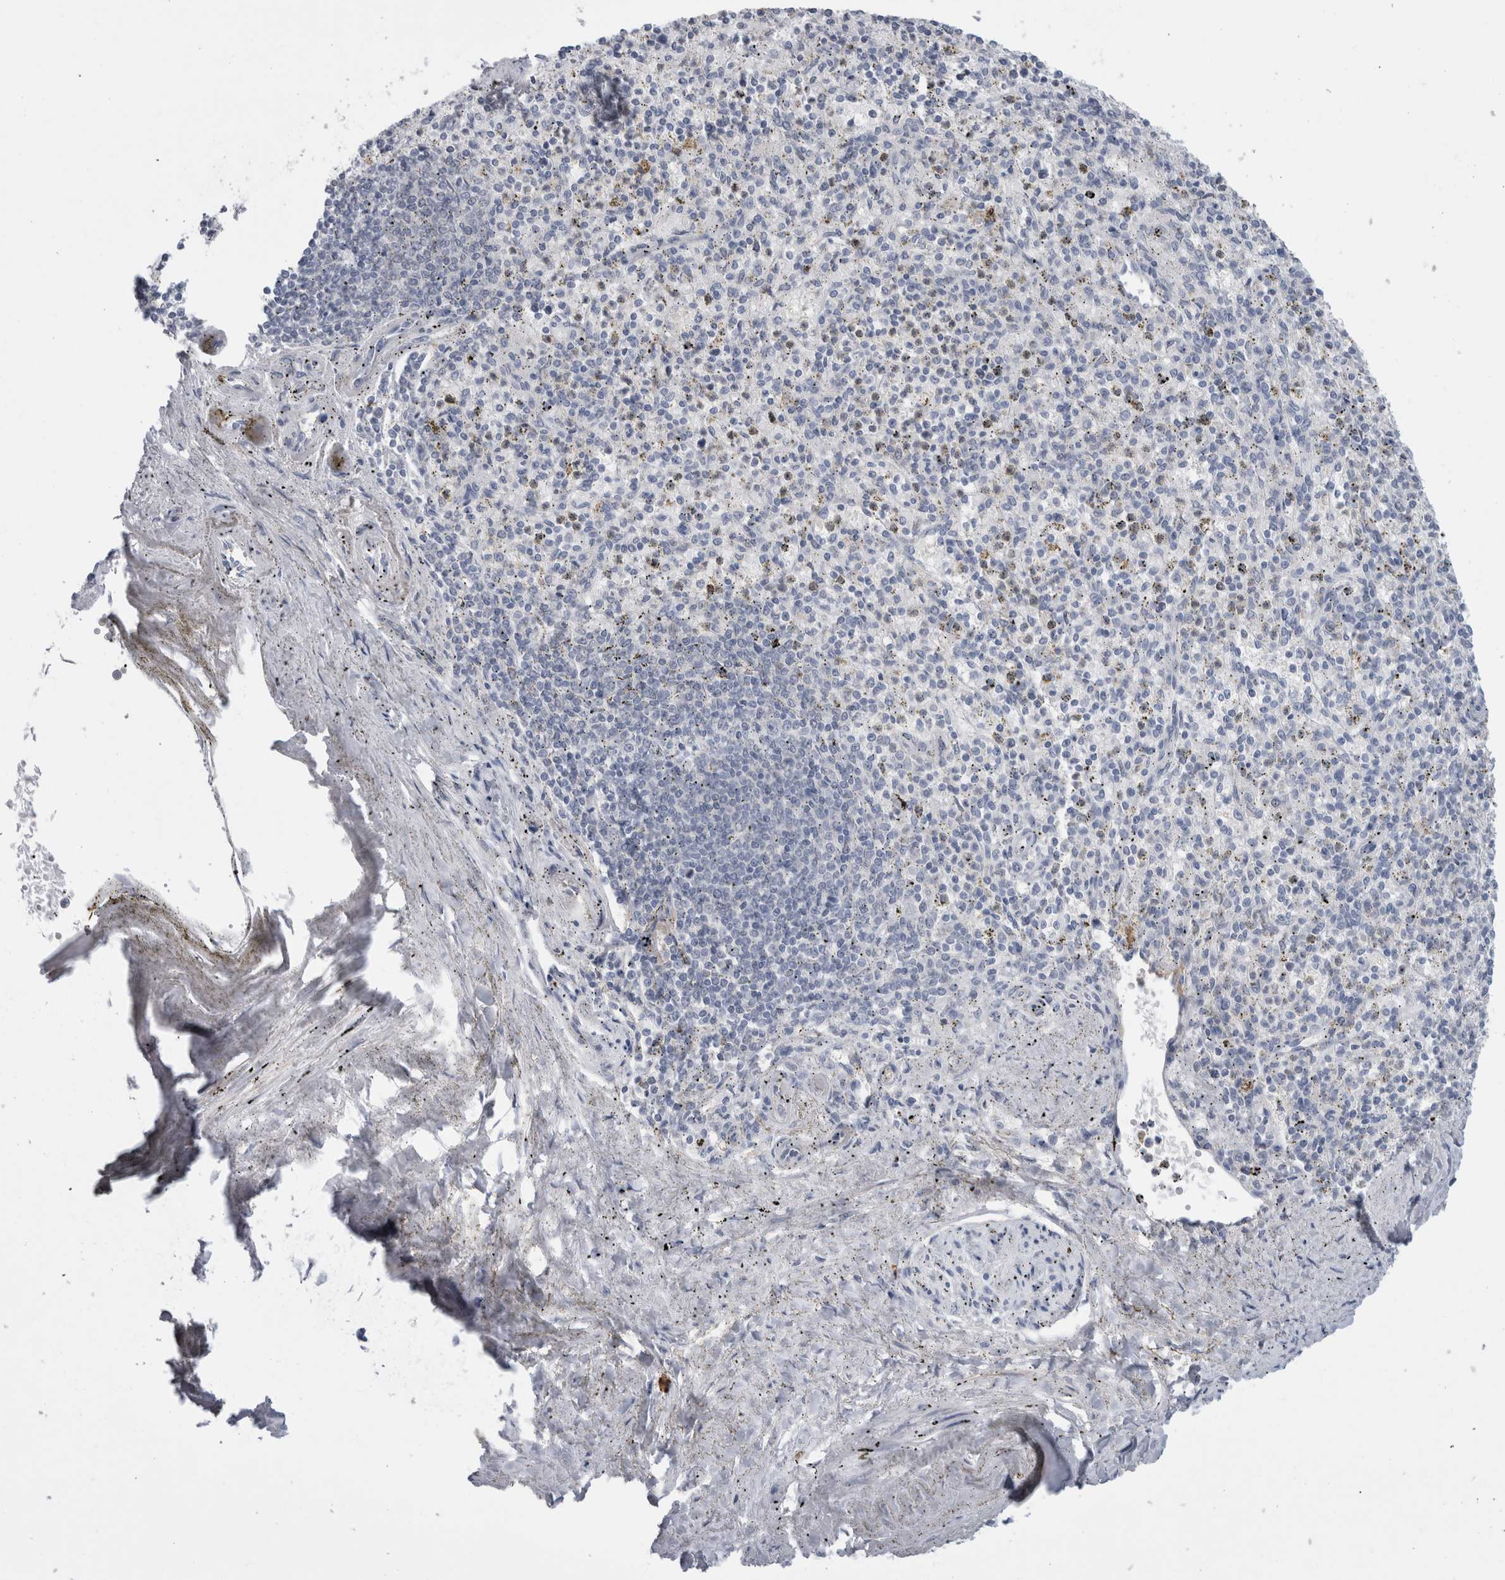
{"staining": {"intensity": "negative", "quantity": "none", "location": "none"}, "tissue": "spleen", "cell_type": "Cells in red pulp", "image_type": "normal", "snomed": [{"axis": "morphology", "description": "Normal tissue, NOS"}, {"axis": "topography", "description": "Spleen"}], "caption": "Immunohistochemistry (IHC) of unremarkable spleen exhibits no expression in cells in red pulp.", "gene": "ADAM2", "patient": {"sex": "male", "age": 72}}